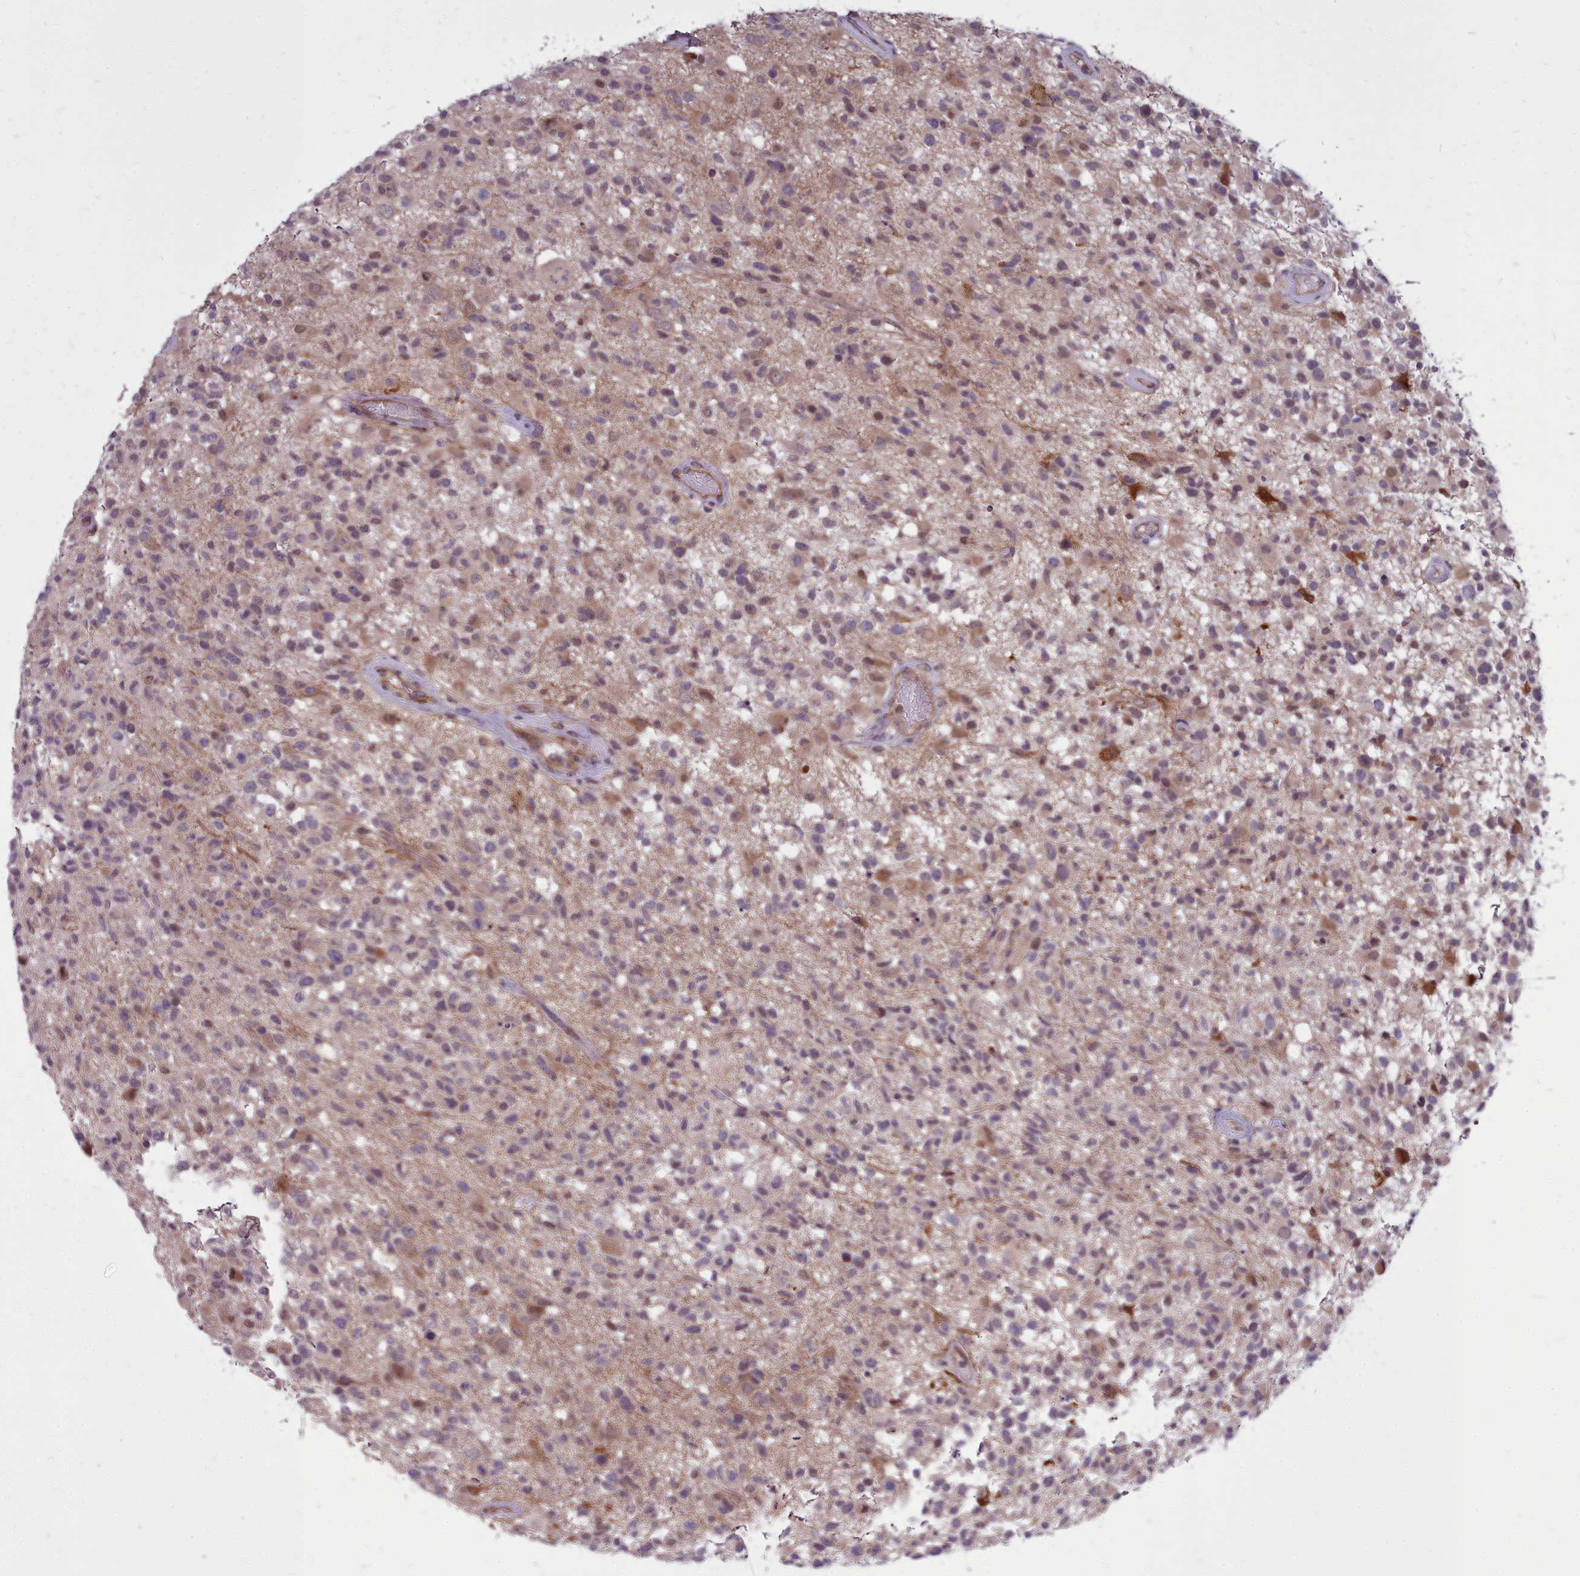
{"staining": {"intensity": "negative", "quantity": "none", "location": "none"}, "tissue": "glioma", "cell_type": "Tumor cells", "image_type": "cancer", "snomed": [{"axis": "morphology", "description": "Glioma, malignant, High grade"}, {"axis": "morphology", "description": "Glioblastoma, NOS"}, {"axis": "topography", "description": "Brain"}], "caption": "This micrograph is of glioma stained with immunohistochemistry (IHC) to label a protein in brown with the nuclei are counter-stained blue. There is no expression in tumor cells.", "gene": "AHCY", "patient": {"sex": "male", "age": 60}}